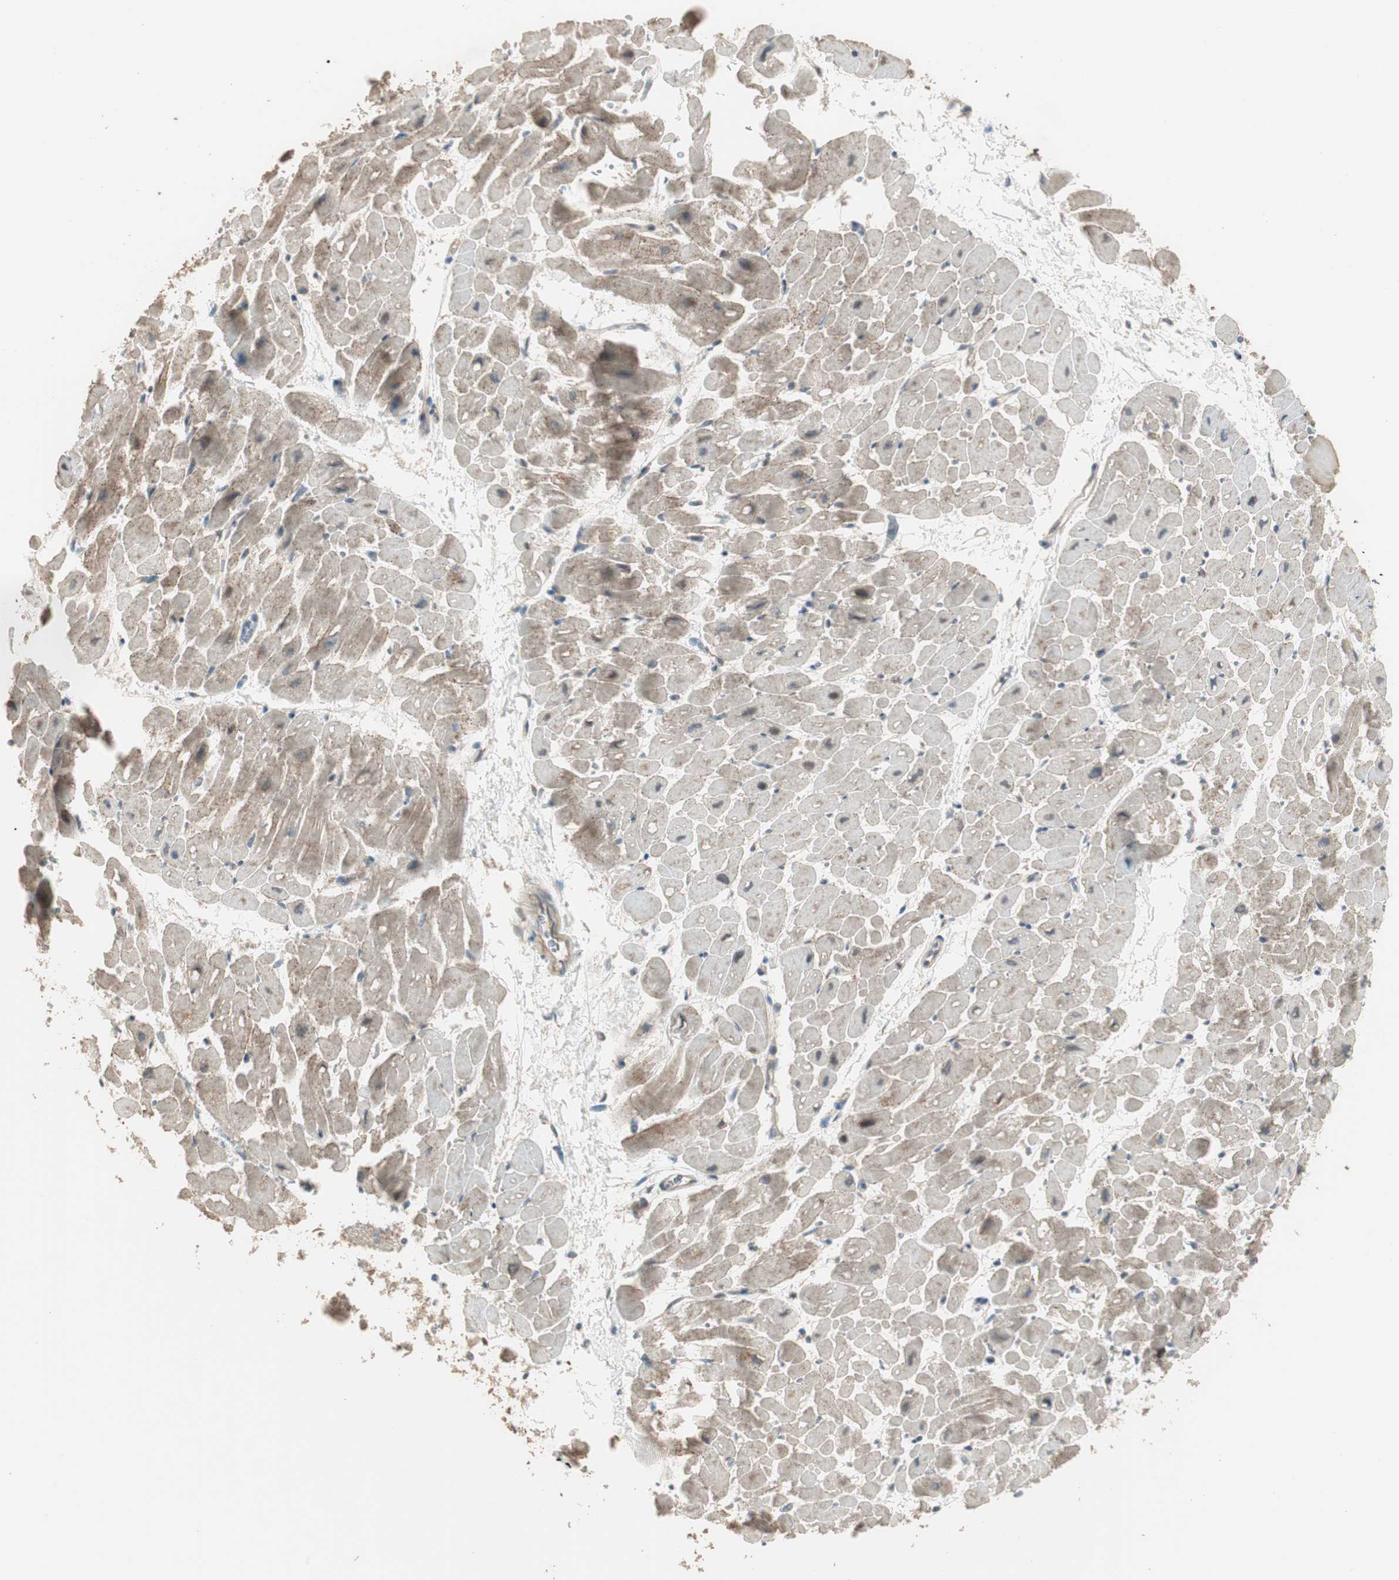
{"staining": {"intensity": "moderate", "quantity": ">75%", "location": "cytoplasmic/membranous"}, "tissue": "heart muscle", "cell_type": "Cardiomyocytes", "image_type": "normal", "snomed": [{"axis": "morphology", "description": "Normal tissue, NOS"}, {"axis": "topography", "description": "Heart"}], "caption": "A high-resolution histopathology image shows immunohistochemistry staining of normal heart muscle, which exhibits moderate cytoplasmic/membranous expression in about >75% of cardiomyocytes. Using DAB (brown) and hematoxylin (blue) stains, captured at high magnification using brightfield microscopy.", "gene": "RARRES1", "patient": {"sex": "male", "age": 45}}